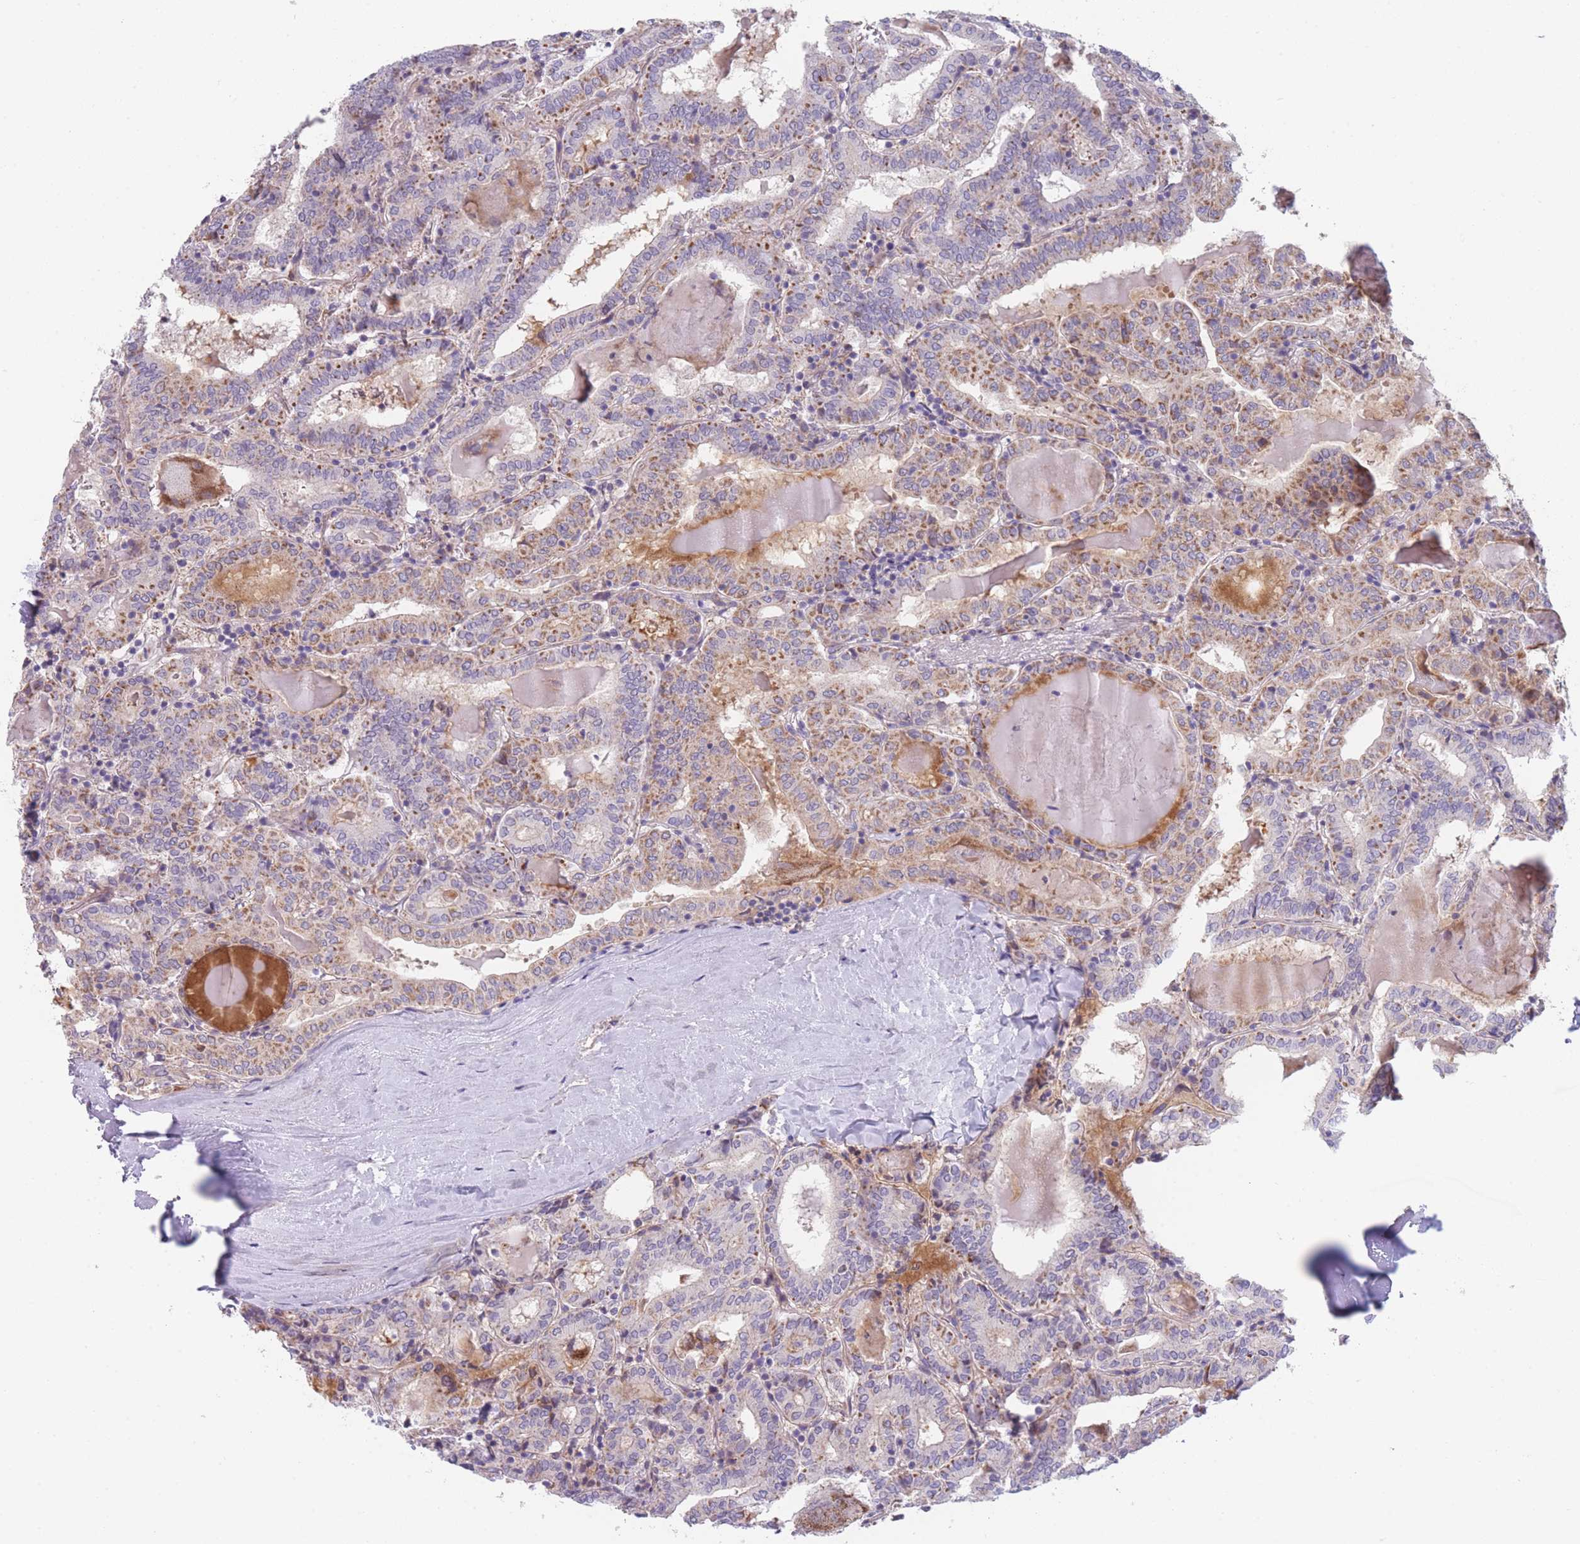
{"staining": {"intensity": "moderate", "quantity": "25%-75%", "location": "cytoplasmic/membranous"}, "tissue": "thyroid cancer", "cell_type": "Tumor cells", "image_type": "cancer", "snomed": [{"axis": "morphology", "description": "Papillary adenocarcinoma, NOS"}, {"axis": "topography", "description": "Thyroid gland"}], "caption": "DAB (3,3'-diaminobenzidine) immunohistochemical staining of human thyroid cancer (papillary adenocarcinoma) reveals moderate cytoplasmic/membranous protein staining in about 25%-75% of tumor cells. Using DAB (brown) and hematoxylin (blue) stains, captured at high magnification using brightfield microscopy.", "gene": "SMPD4", "patient": {"sex": "female", "age": 72}}